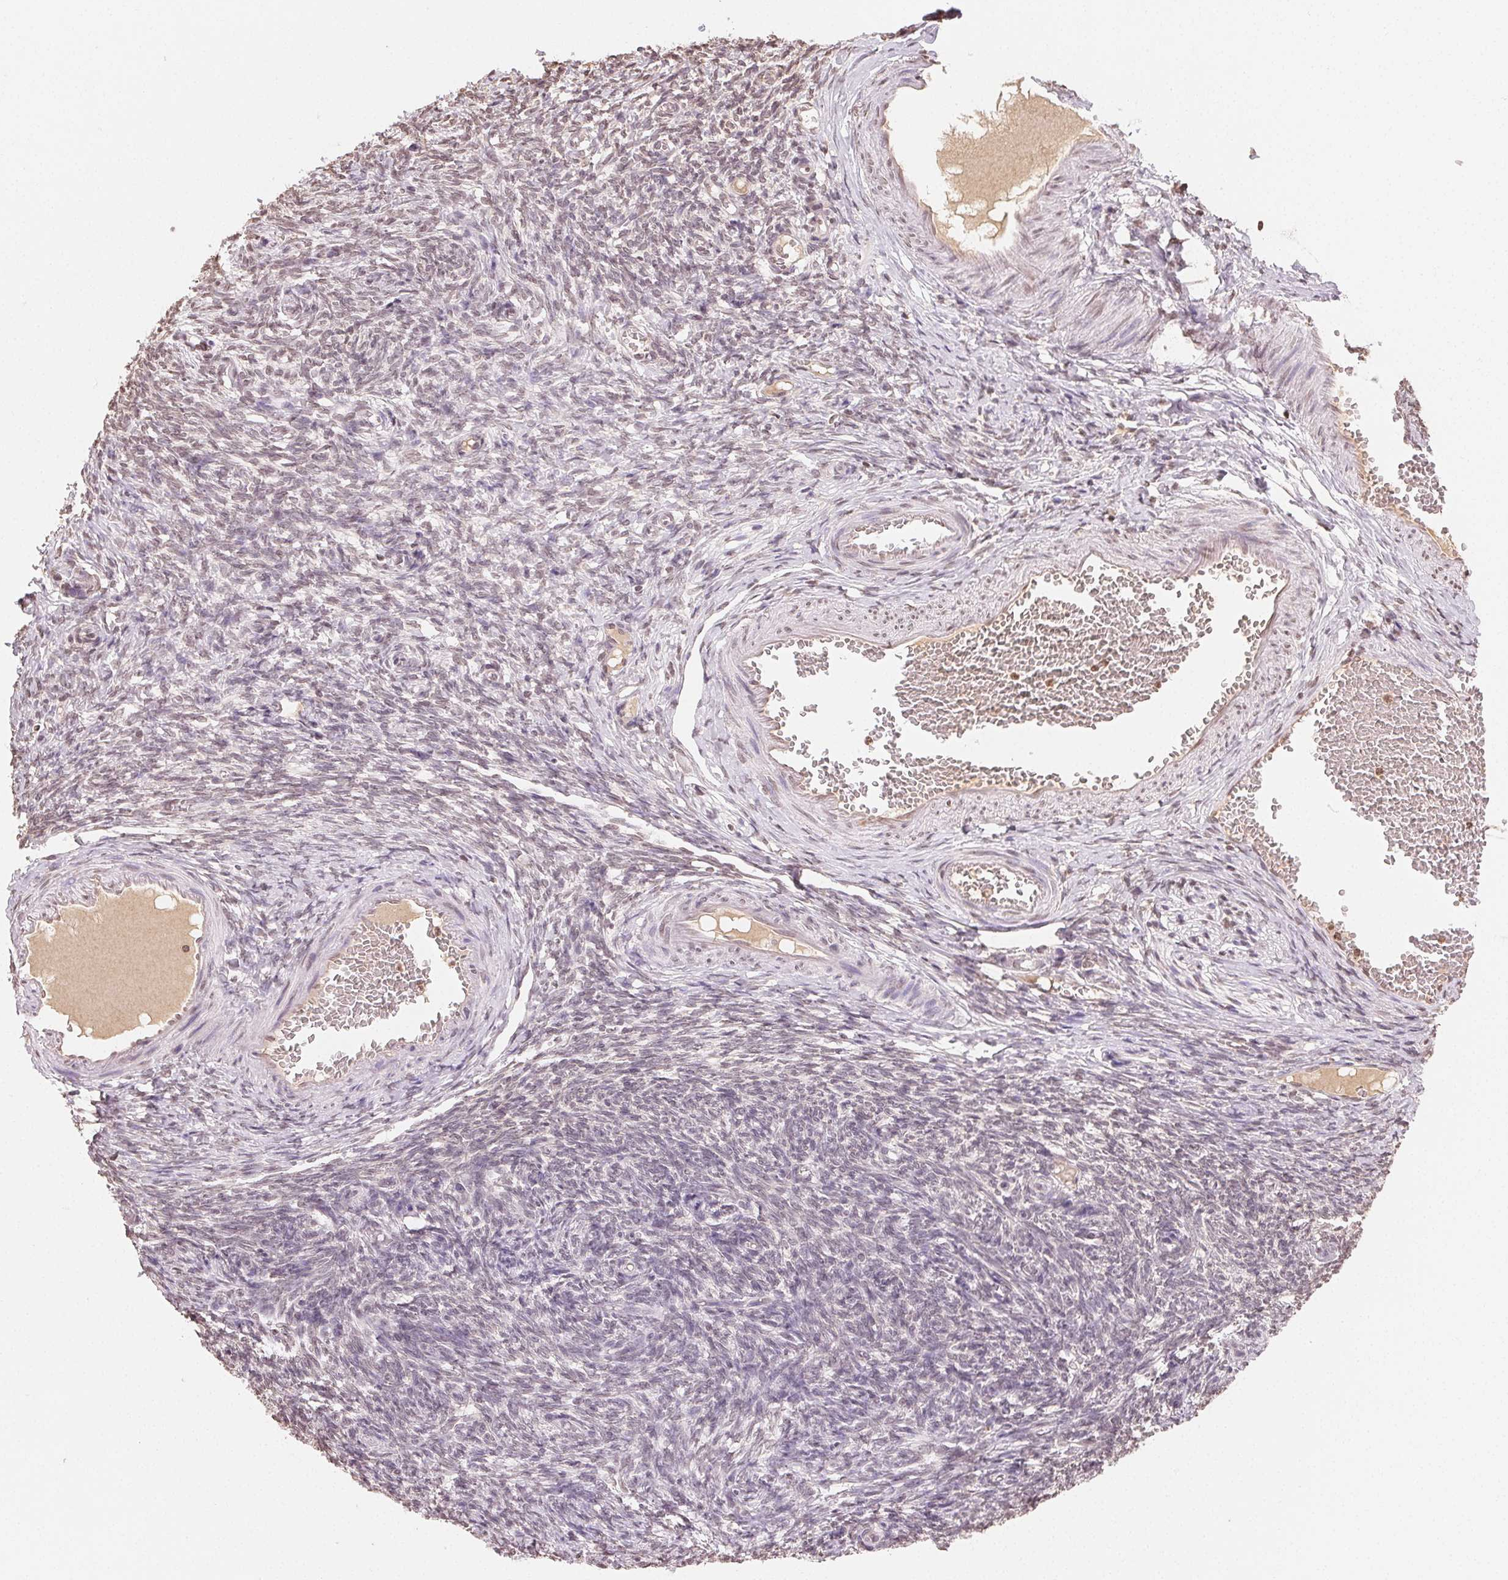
{"staining": {"intensity": "negative", "quantity": "none", "location": "none"}, "tissue": "ovary", "cell_type": "Follicle cells", "image_type": "normal", "snomed": [{"axis": "morphology", "description": "Normal tissue, NOS"}, {"axis": "topography", "description": "Ovary"}], "caption": "An IHC histopathology image of benign ovary is shown. There is no staining in follicle cells of ovary.", "gene": "TBP", "patient": {"sex": "female", "age": 39}}